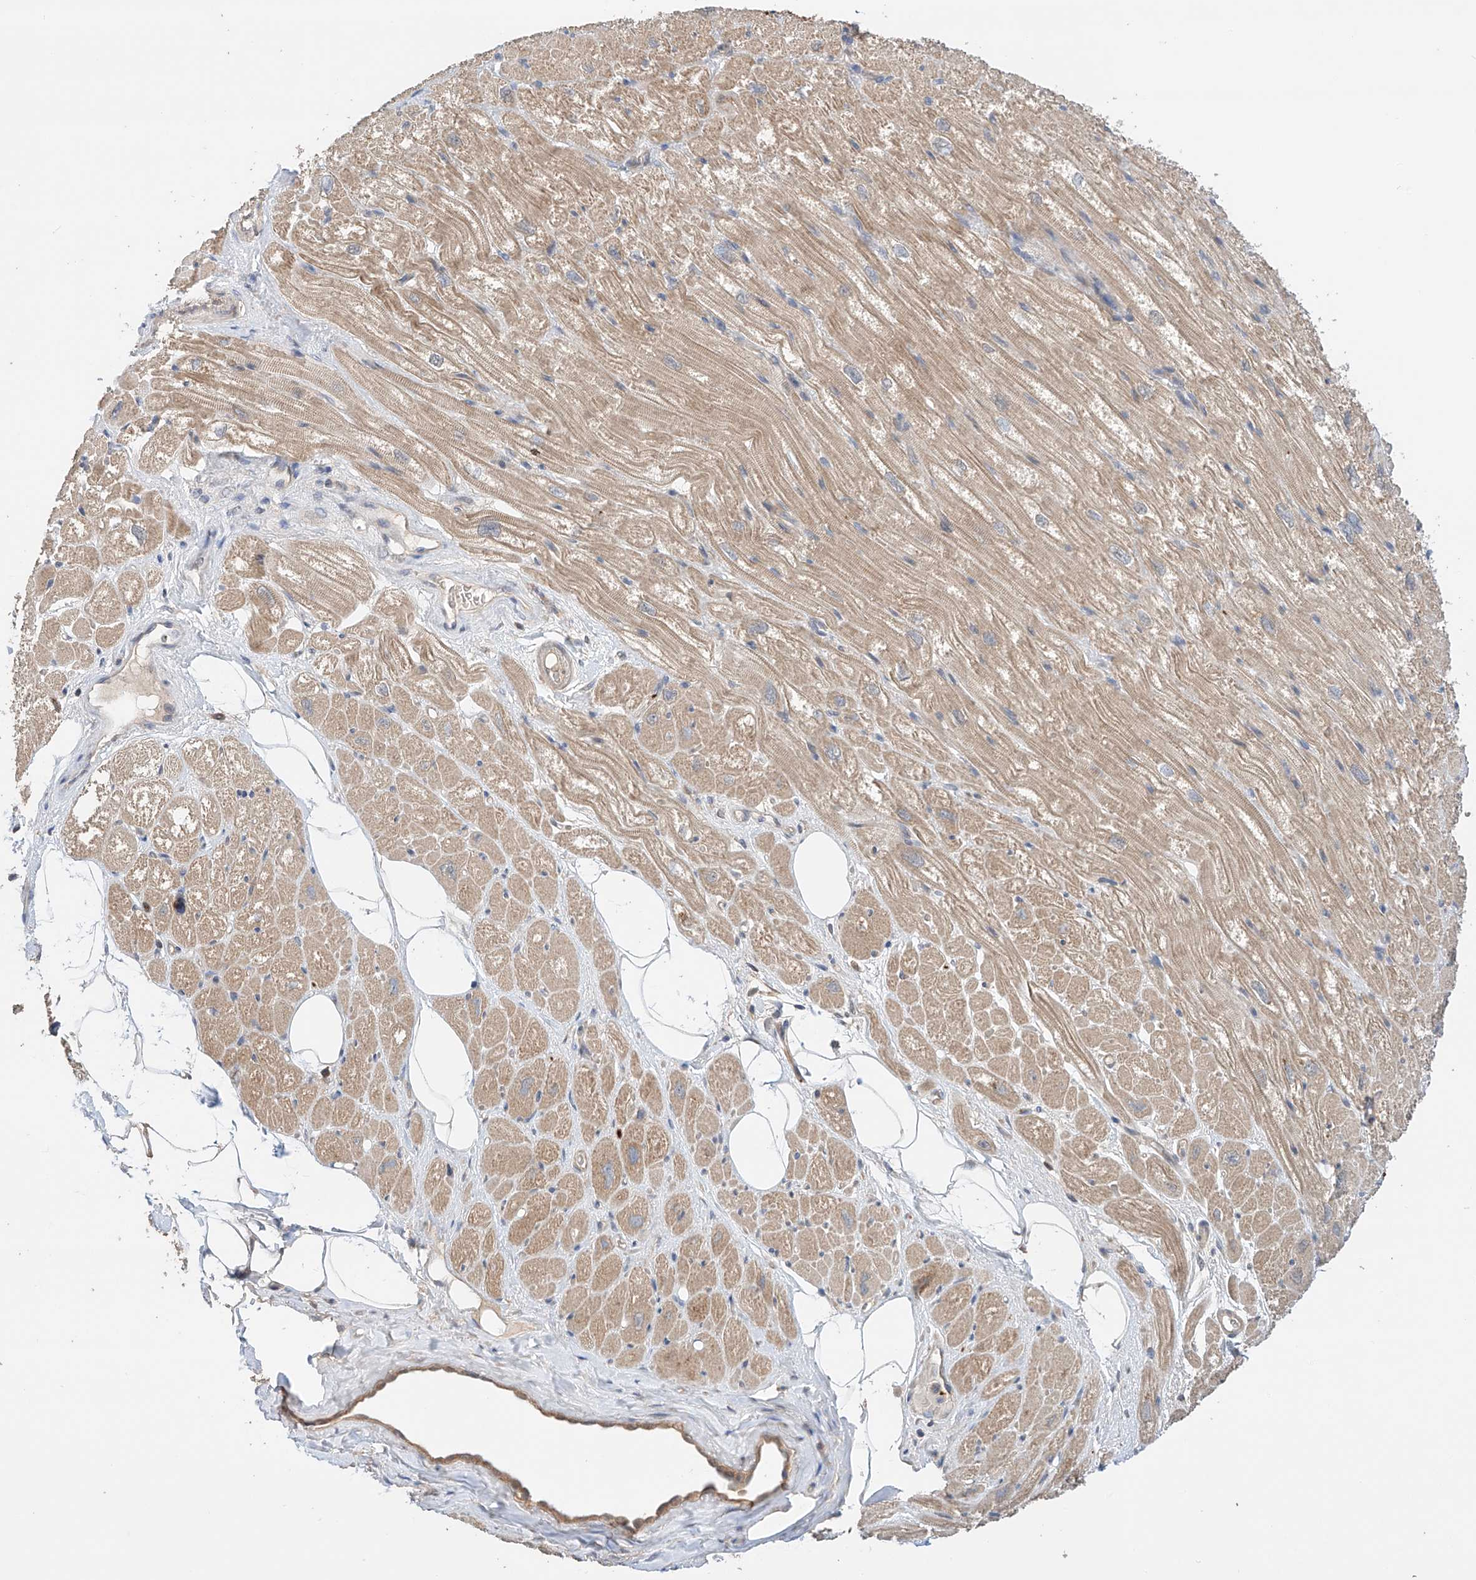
{"staining": {"intensity": "moderate", "quantity": ">75%", "location": "cytoplasmic/membranous"}, "tissue": "heart muscle", "cell_type": "Cardiomyocytes", "image_type": "normal", "snomed": [{"axis": "morphology", "description": "Normal tissue, NOS"}, {"axis": "topography", "description": "Heart"}], "caption": "The immunohistochemical stain labels moderate cytoplasmic/membranous expression in cardiomyocytes of benign heart muscle.", "gene": "ZFHX2", "patient": {"sex": "male", "age": 50}}